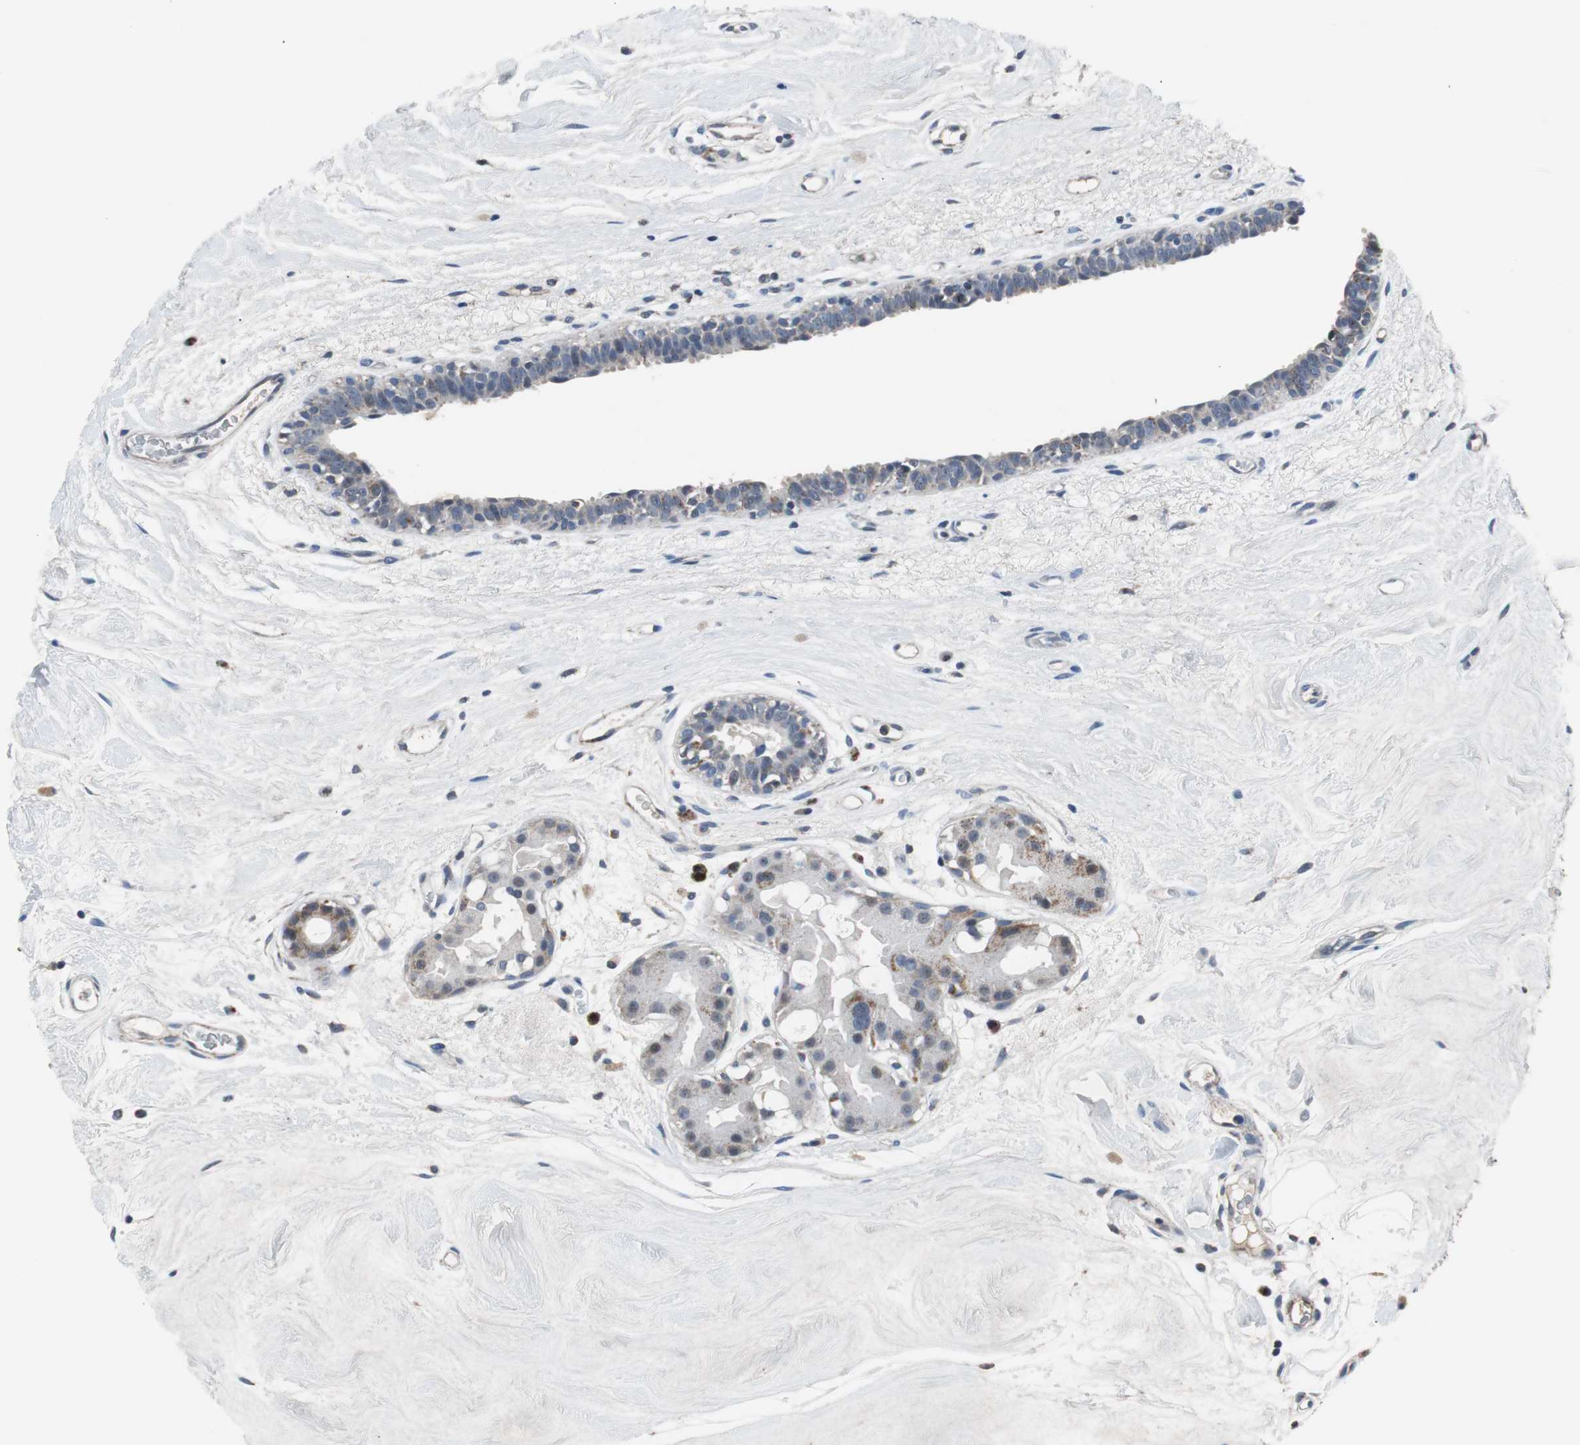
{"staining": {"intensity": "moderate", "quantity": "25%-75%", "location": "cytoplasmic/membranous"}, "tissue": "breast cancer", "cell_type": "Tumor cells", "image_type": "cancer", "snomed": [{"axis": "morphology", "description": "Duct carcinoma"}, {"axis": "topography", "description": "Breast"}], "caption": "An IHC image of neoplastic tissue is shown. Protein staining in brown labels moderate cytoplasmic/membranous positivity in breast infiltrating ductal carcinoma within tumor cells.", "gene": "PITRM1", "patient": {"sex": "female", "age": 40}}